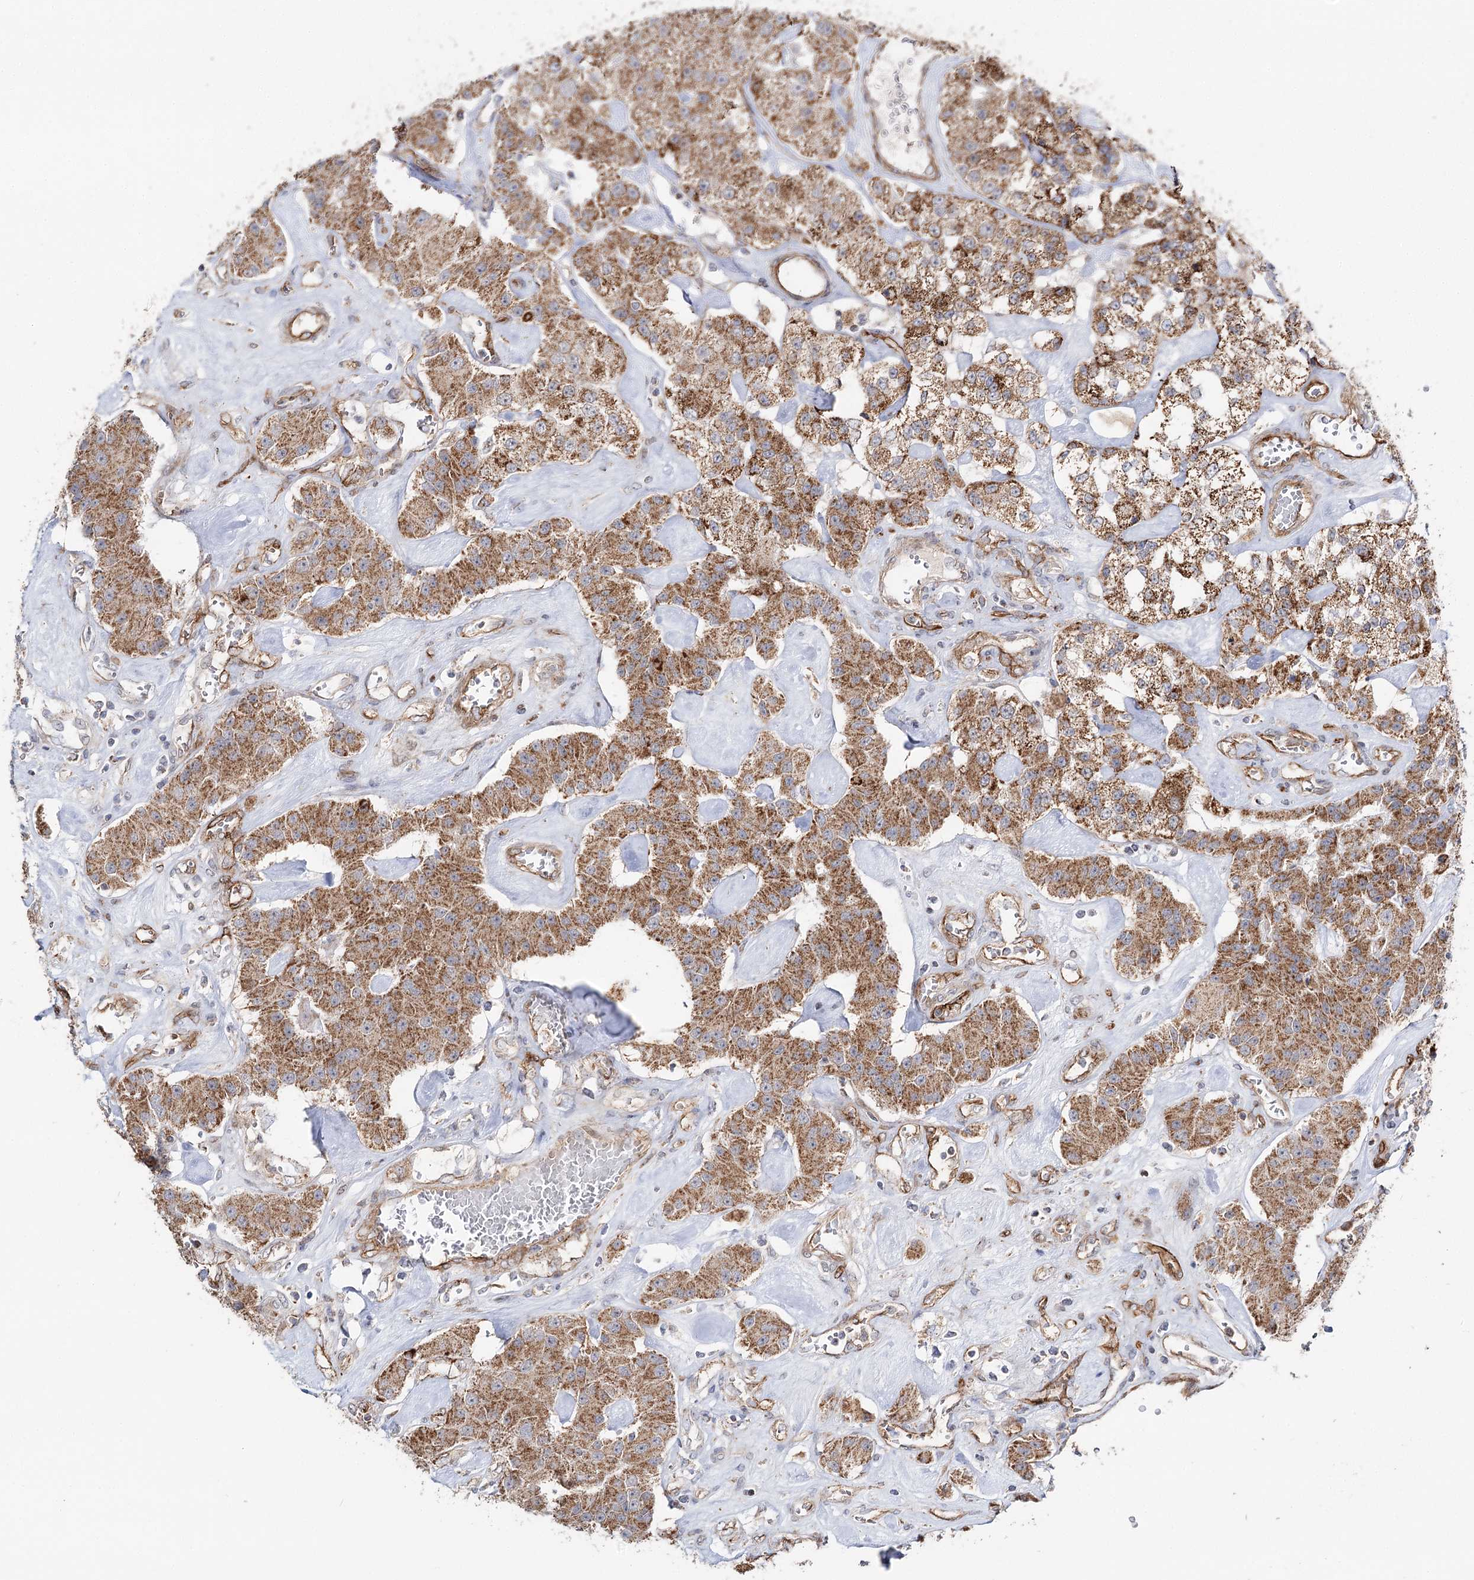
{"staining": {"intensity": "moderate", "quantity": ">75%", "location": "cytoplasmic/membranous"}, "tissue": "carcinoid", "cell_type": "Tumor cells", "image_type": "cancer", "snomed": [{"axis": "morphology", "description": "Carcinoid, malignant, NOS"}, {"axis": "topography", "description": "Pancreas"}], "caption": "Carcinoid stained with a brown dye displays moderate cytoplasmic/membranous positive expression in about >75% of tumor cells.", "gene": "CBR4", "patient": {"sex": "male", "age": 41}}